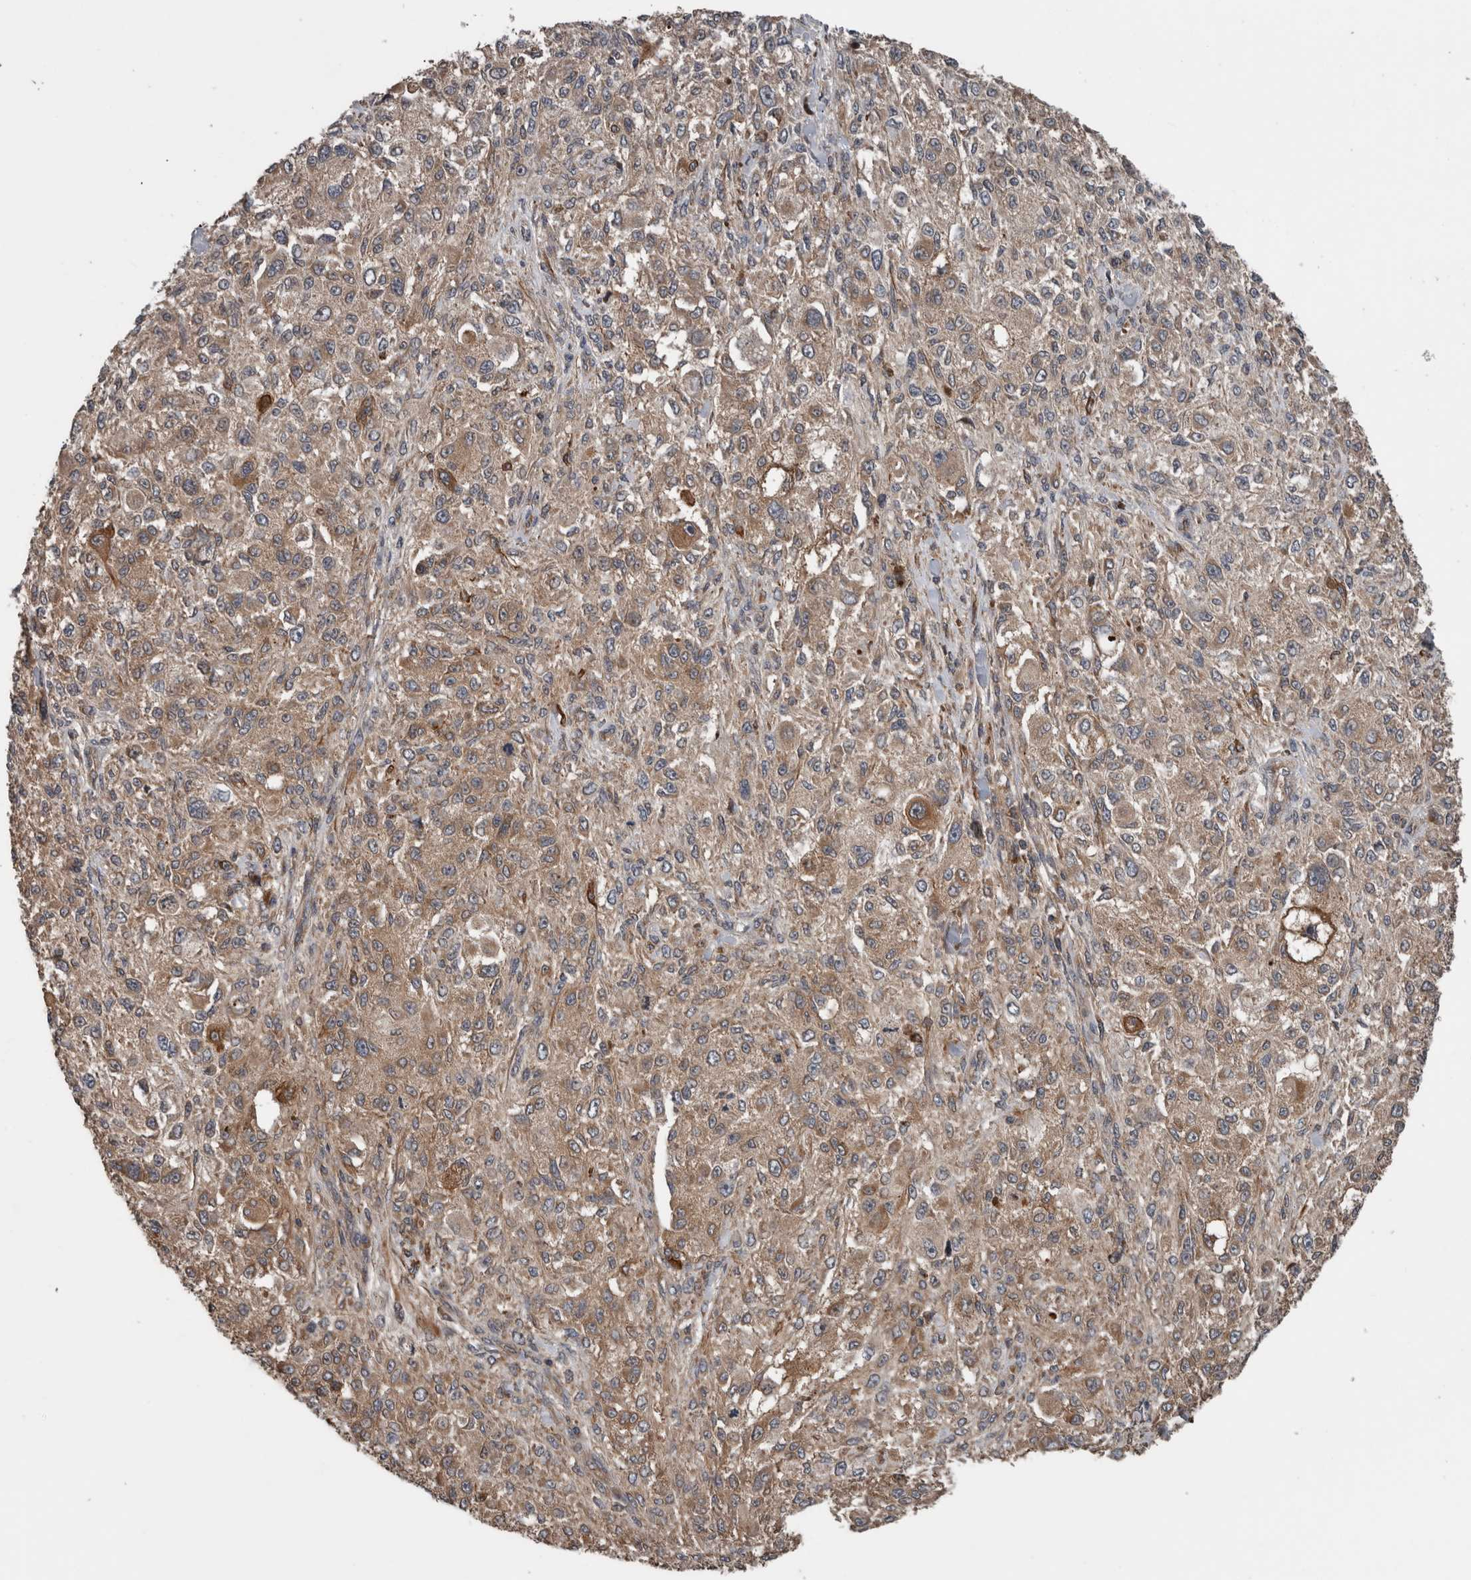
{"staining": {"intensity": "moderate", "quantity": ">75%", "location": "cytoplasmic/membranous"}, "tissue": "melanoma", "cell_type": "Tumor cells", "image_type": "cancer", "snomed": [{"axis": "morphology", "description": "Necrosis, NOS"}, {"axis": "morphology", "description": "Malignant melanoma, NOS"}, {"axis": "topography", "description": "Skin"}], "caption": "There is medium levels of moderate cytoplasmic/membranous staining in tumor cells of malignant melanoma, as demonstrated by immunohistochemical staining (brown color).", "gene": "RIOK3", "patient": {"sex": "female", "age": 87}}